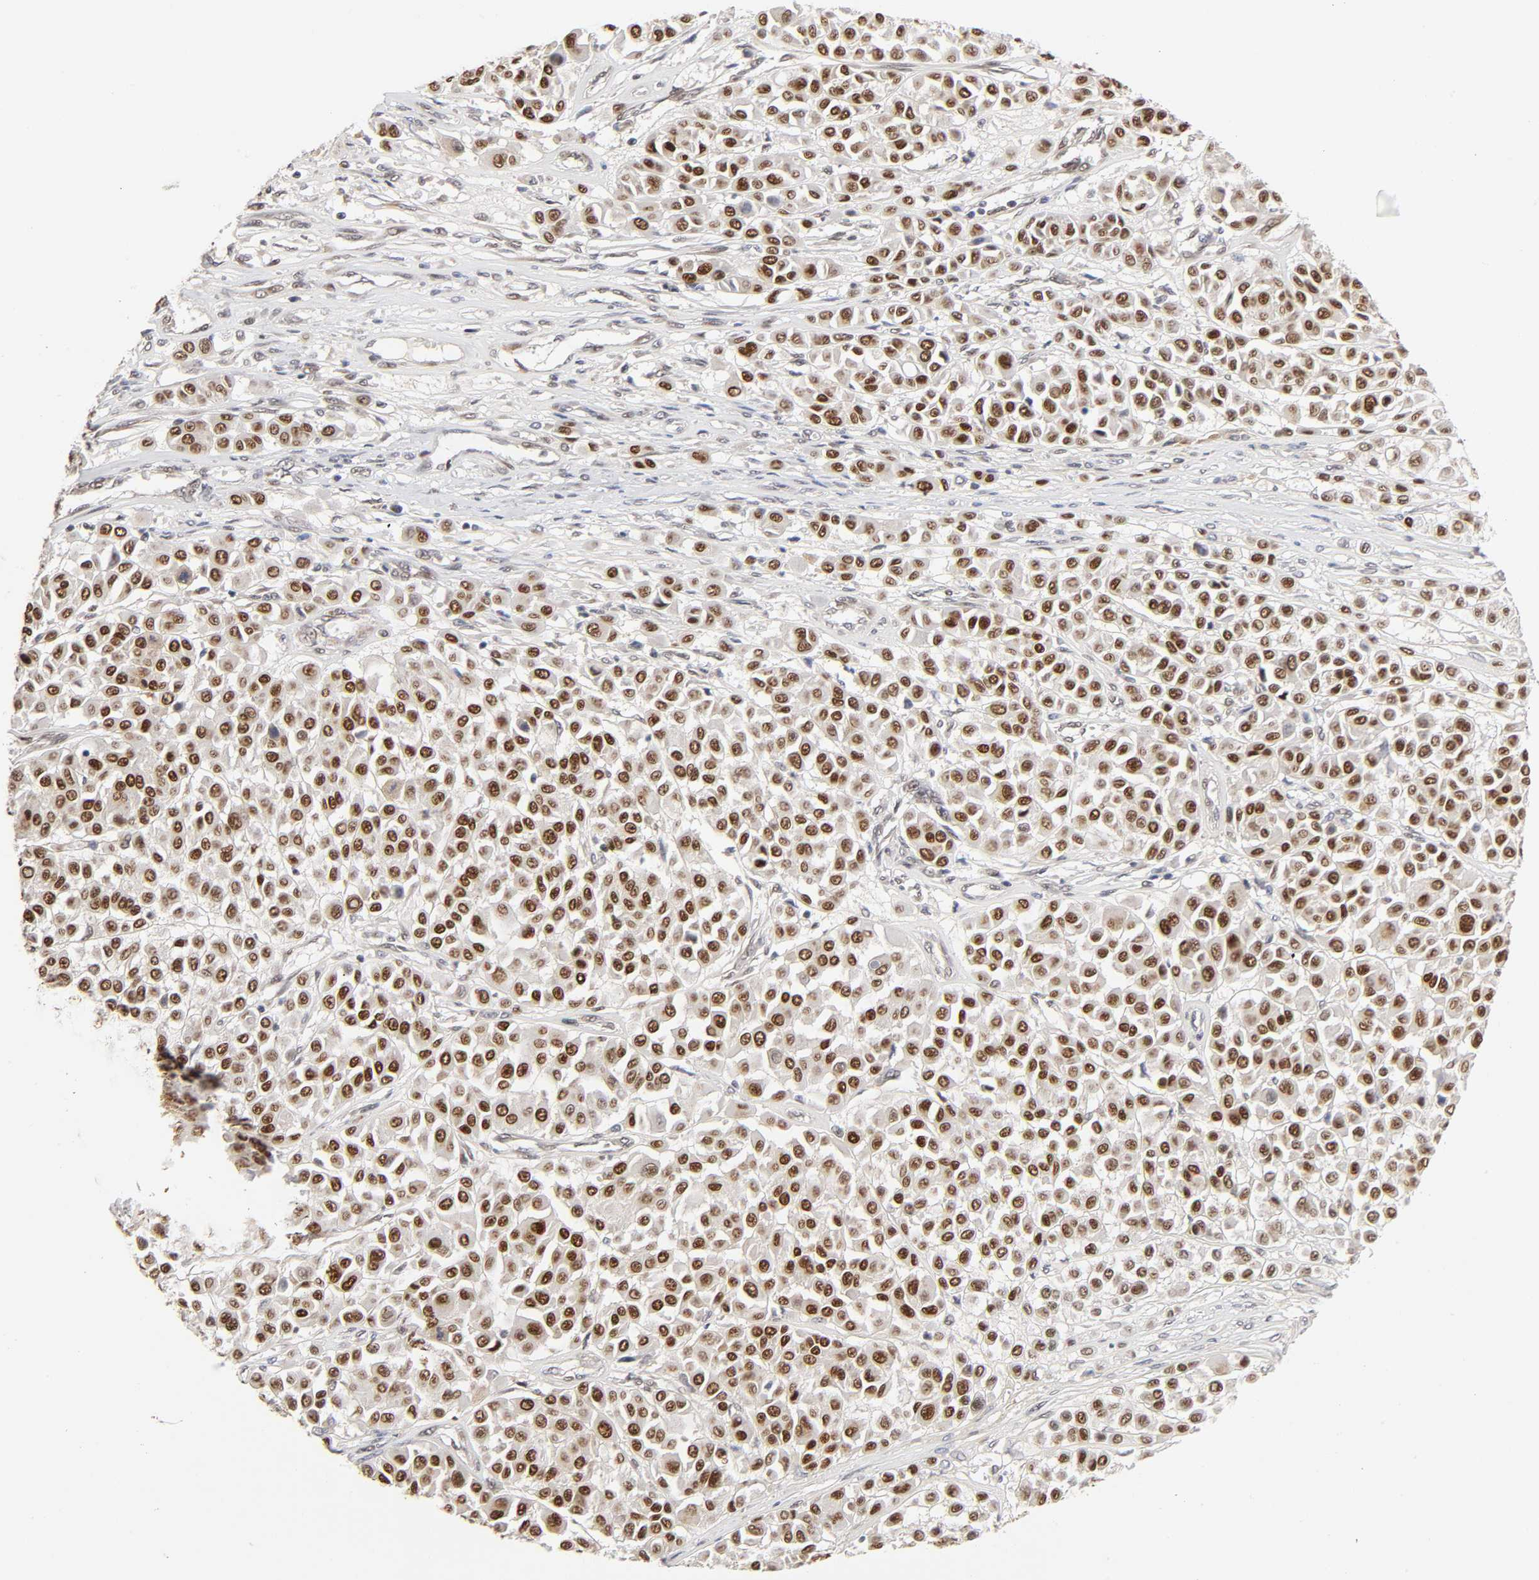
{"staining": {"intensity": "strong", "quantity": ">75%", "location": "cytoplasmic/membranous,nuclear"}, "tissue": "melanoma", "cell_type": "Tumor cells", "image_type": "cancer", "snomed": [{"axis": "morphology", "description": "Malignant melanoma, Metastatic site"}, {"axis": "topography", "description": "Soft tissue"}], "caption": "Protein staining of malignant melanoma (metastatic site) tissue shows strong cytoplasmic/membranous and nuclear positivity in approximately >75% of tumor cells. Immunohistochemistry stains the protein of interest in brown and the nuclei are stained blue.", "gene": "EP300", "patient": {"sex": "male", "age": 41}}